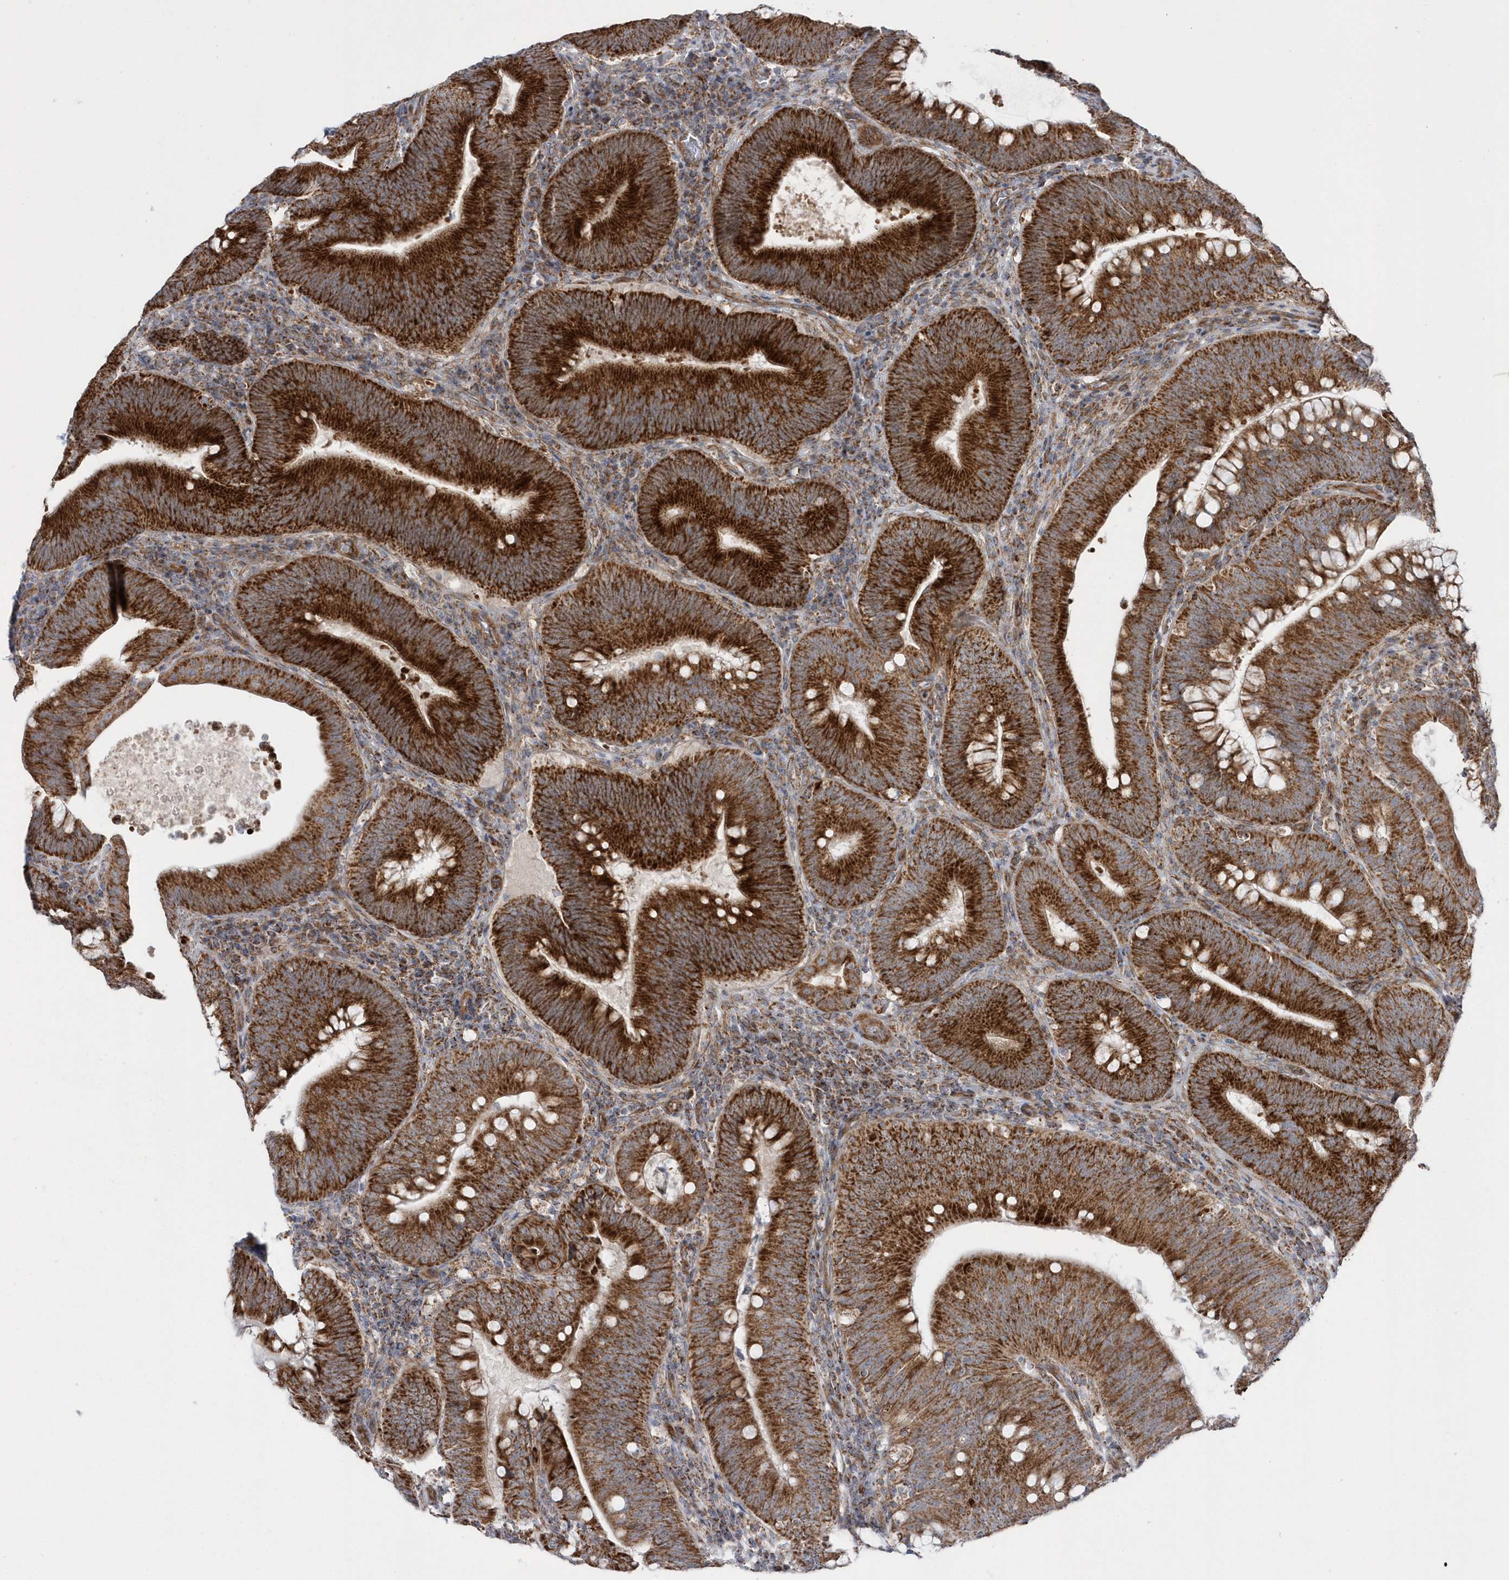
{"staining": {"intensity": "strong", "quantity": ">75%", "location": "cytoplasmic/membranous"}, "tissue": "colorectal cancer", "cell_type": "Tumor cells", "image_type": "cancer", "snomed": [{"axis": "morphology", "description": "Normal tissue, NOS"}, {"axis": "topography", "description": "Colon"}], "caption": "This is an image of IHC staining of colorectal cancer, which shows strong staining in the cytoplasmic/membranous of tumor cells.", "gene": "OPA1", "patient": {"sex": "female", "age": 82}}